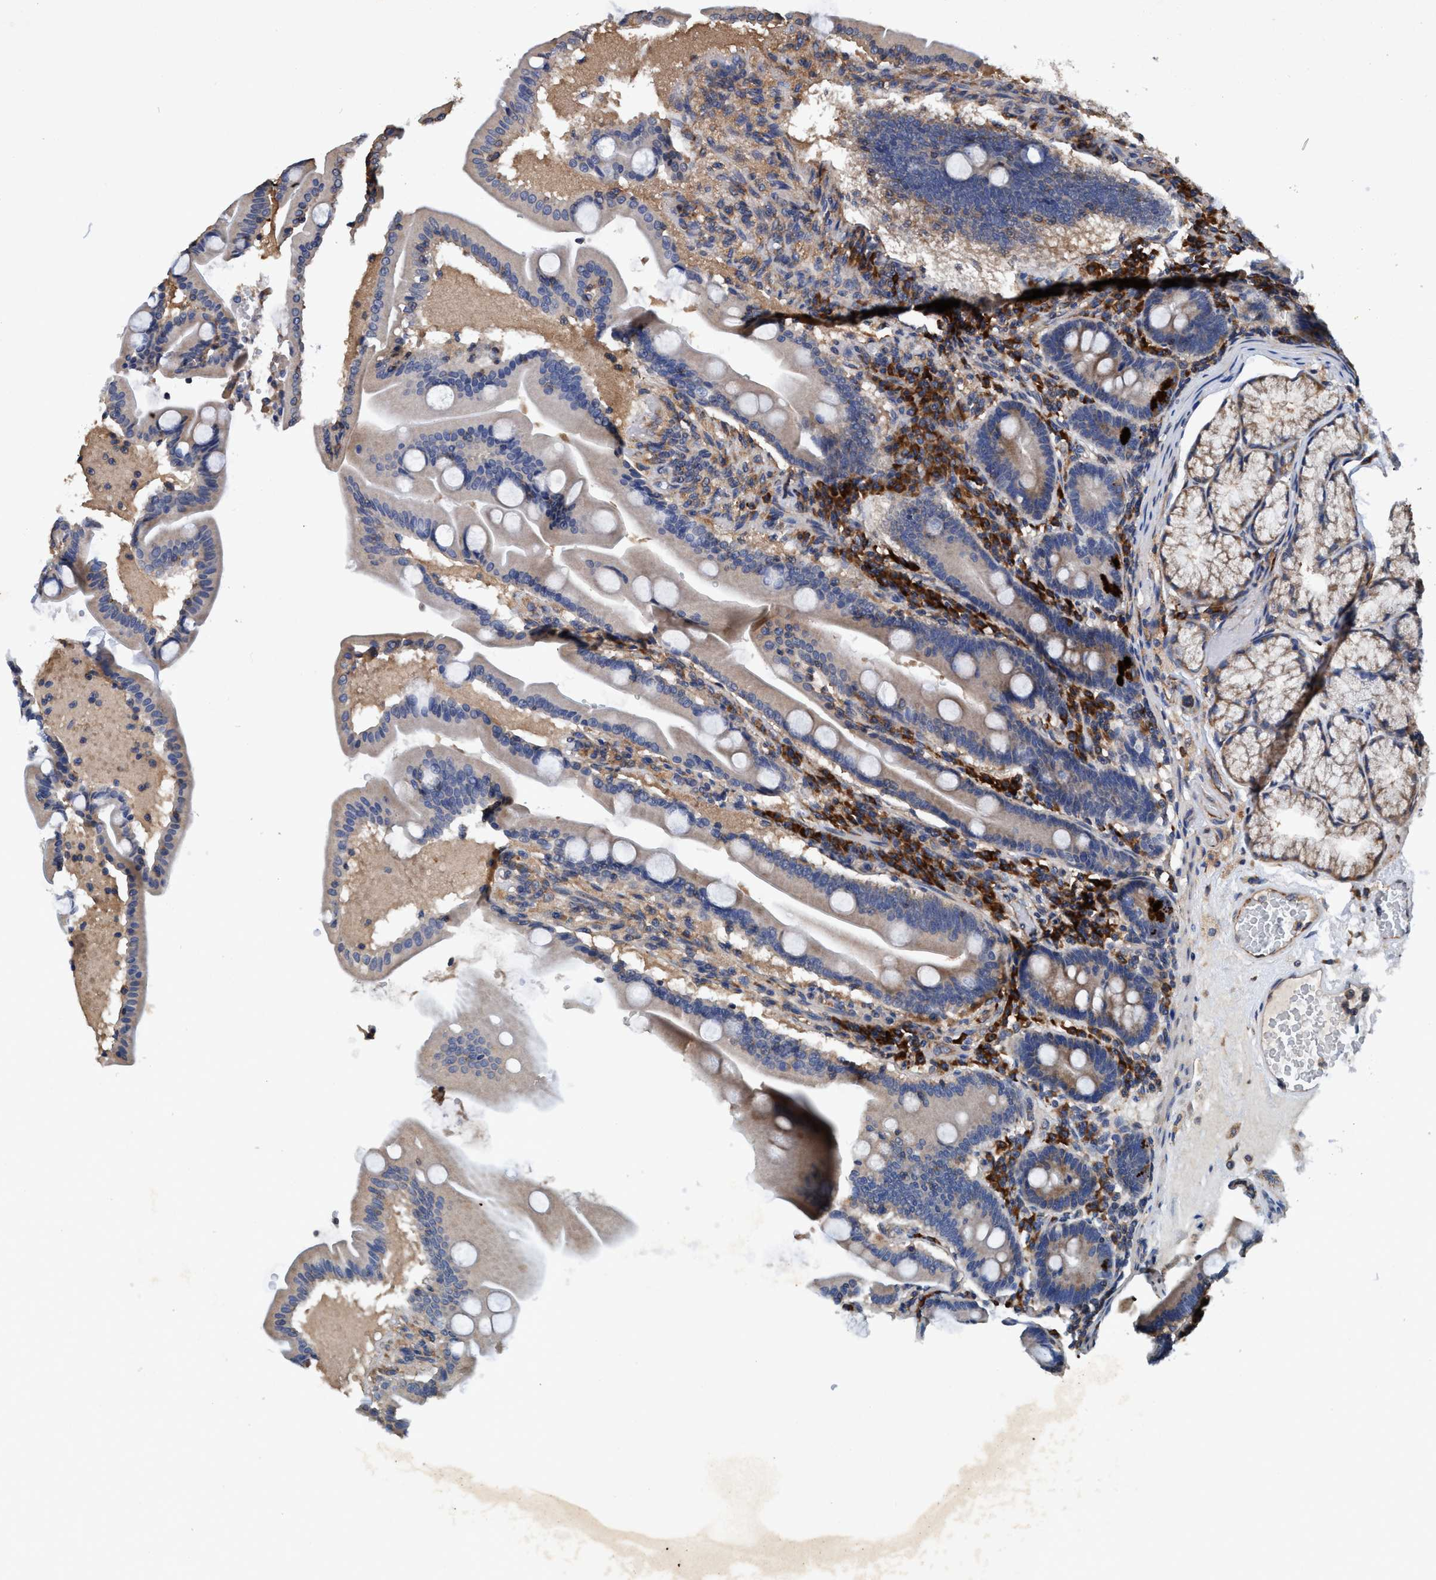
{"staining": {"intensity": "weak", "quantity": "25%-75%", "location": "cytoplasmic/membranous"}, "tissue": "duodenum", "cell_type": "Glandular cells", "image_type": "normal", "snomed": [{"axis": "morphology", "description": "Normal tissue, NOS"}, {"axis": "topography", "description": "Duodenum"}], "caption": "This photomicrograph displays IHC staining of unremarkable duodenum, with low weak cytoplasmic/membranous positivity in approximately 25%-75% of glandular cells.", "gene": "ENDOG", "patient": {"sex": "male", "age": 54}}